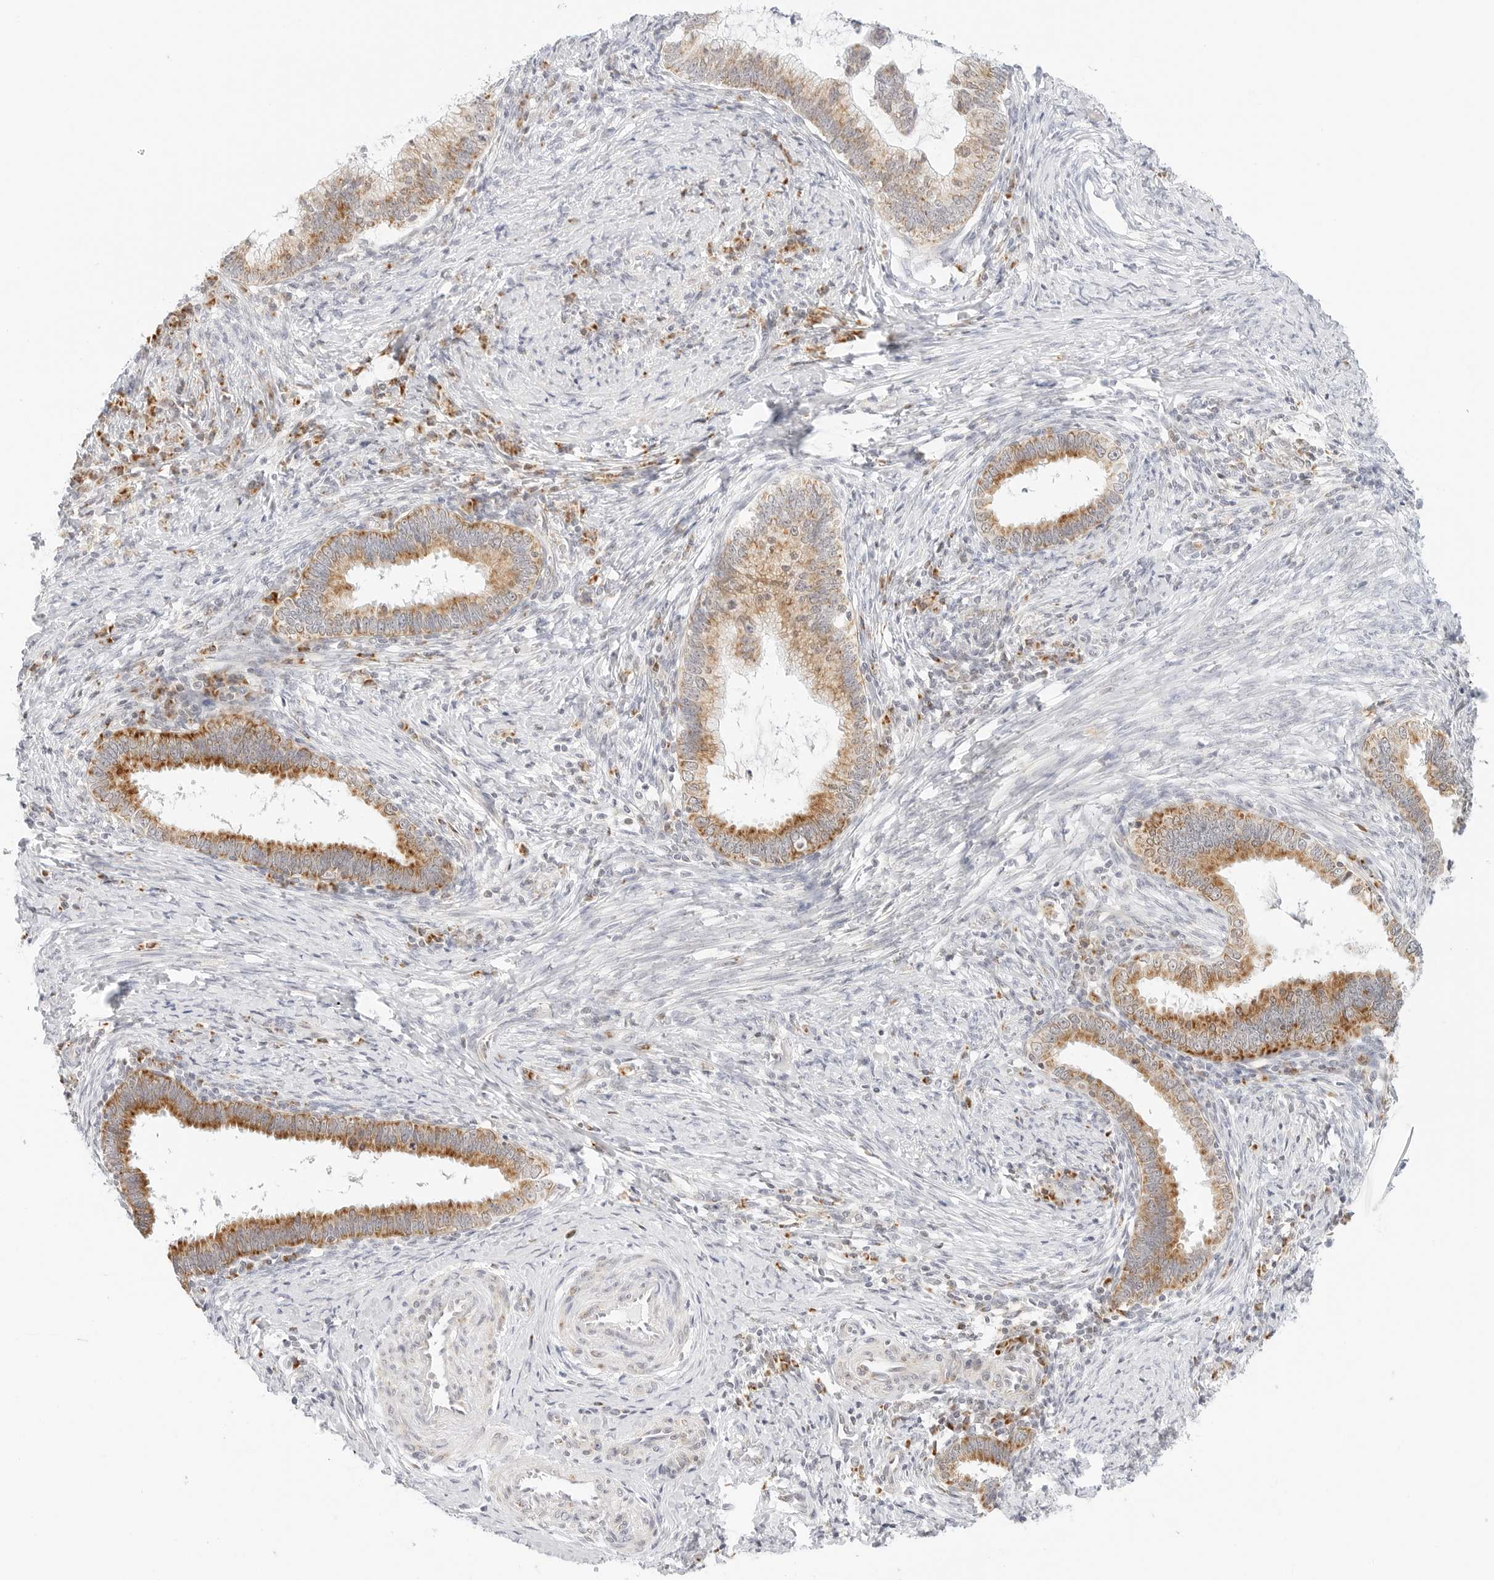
{"staining": {"intensity": "moderate", "quantity": ">75%", "location": "cytoplasmic/membranous"}, "tissue": "cervical cancer", "cell_type": "Tumor cells", "image_type": "cancer", "snomed": [{"axis": "morphology", "description": "Adenocarcinoma, NOS"}, {"axis": "topography", "description": "Cervix"}], "caption": "Immunohistochemistry (DAB) staining of cervical adenocarcinoma demonstrates moderate cytoplasmic/membranous protein staining in approximately >75% of tumor cells.", "gene": "FH", "patient": {"sex": "female", "age": 36}}